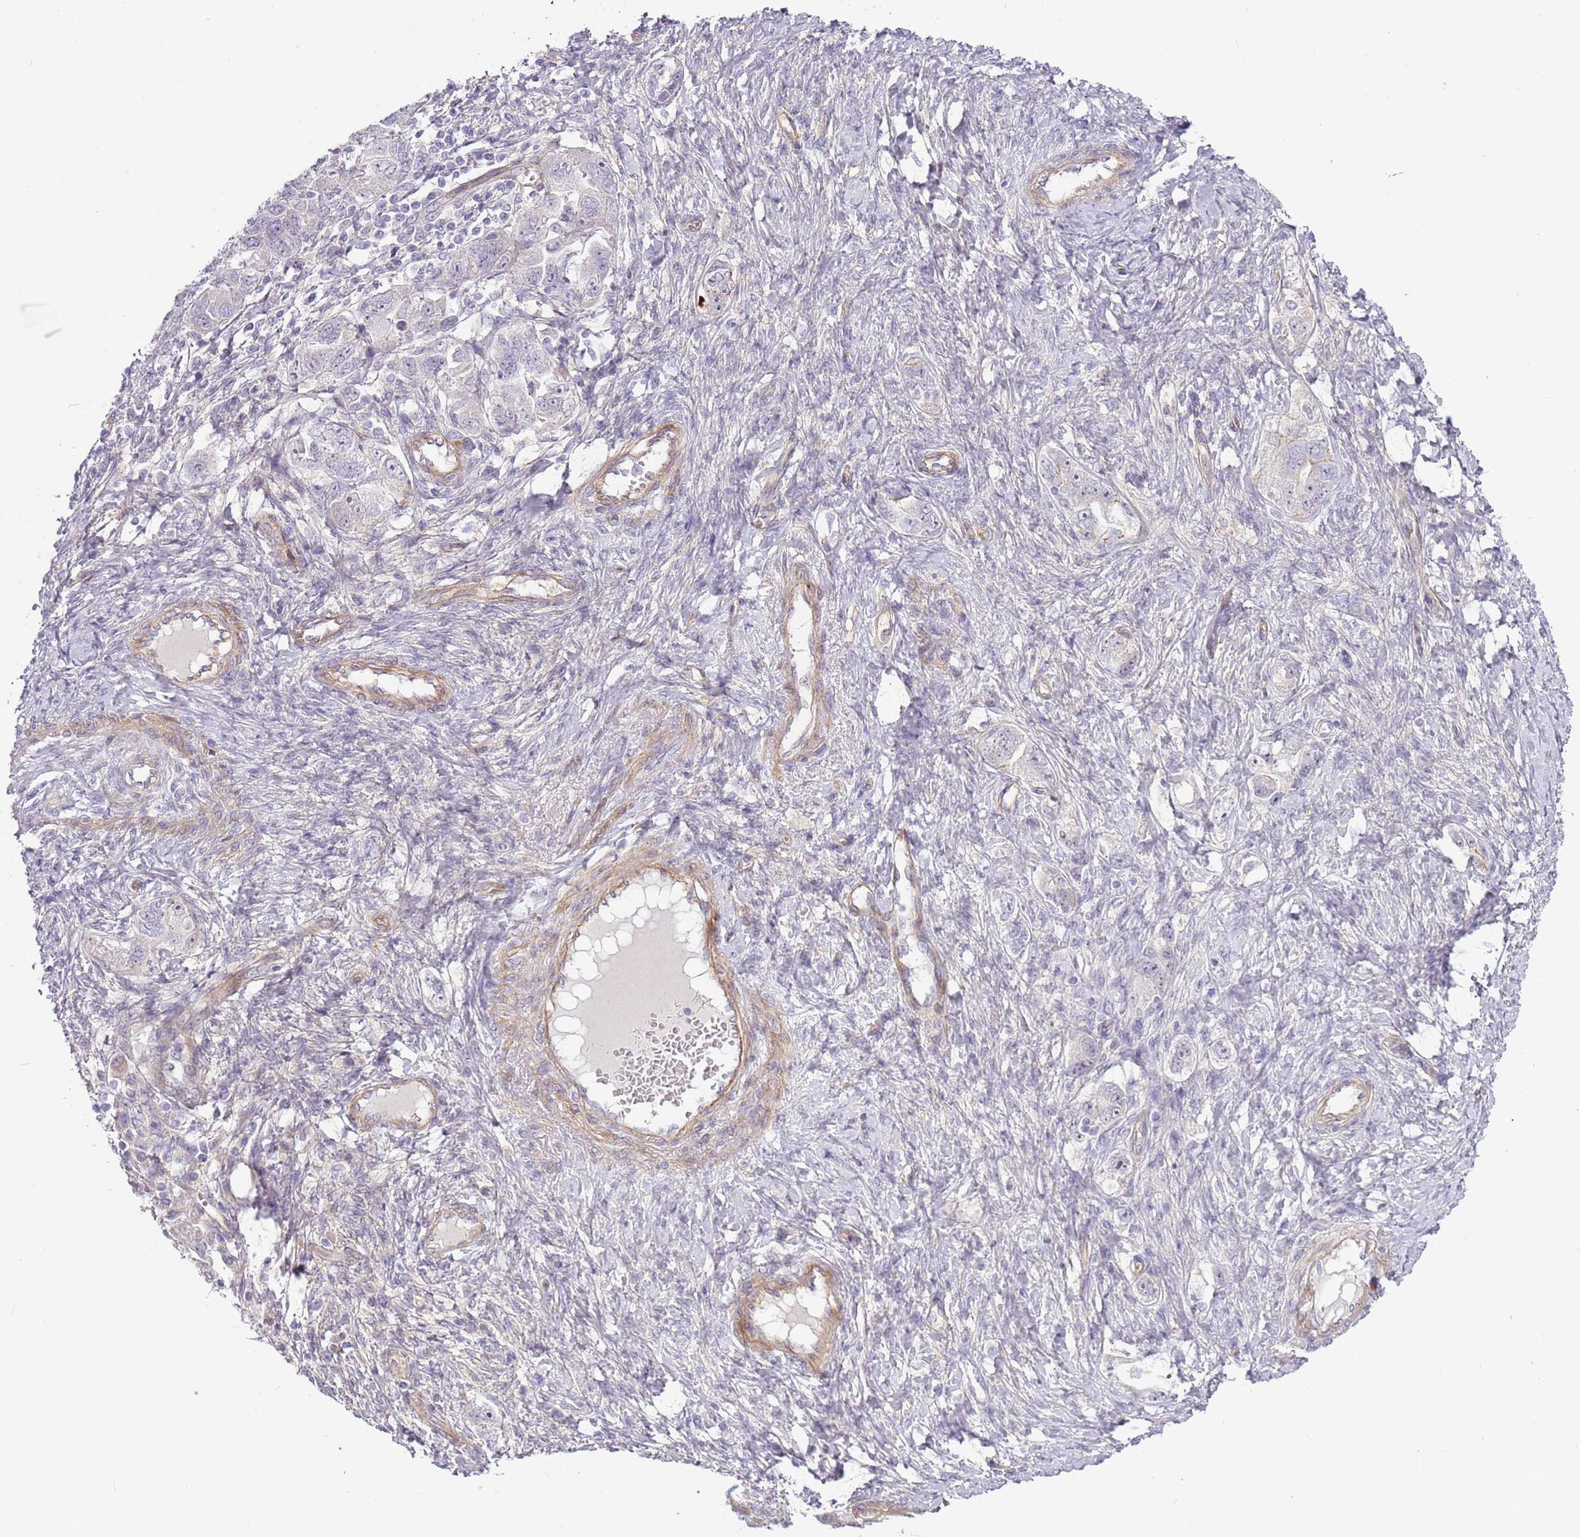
{"staining": {"intensity": "negative", "quantity": "none", "location": "none"}, "tissue": "ovarian cancer", "cell_type": "Tumor cells", "image_type": "cancer", "snomed": [{"axis": "morphology", "description": "Carcinoma, NOS"}, {"axis": "morphology", "description": "Cystadenocarcinoma, serous, NOS"}, {"axis": "topography", "description": "Ovary"}], "caption": "This is an immunohistochemistry photomicrograph of ovarian cancer. There is no expression in tumor cells.", "gene": "MRO", "patient": {"sex": "female", "age": 69}}